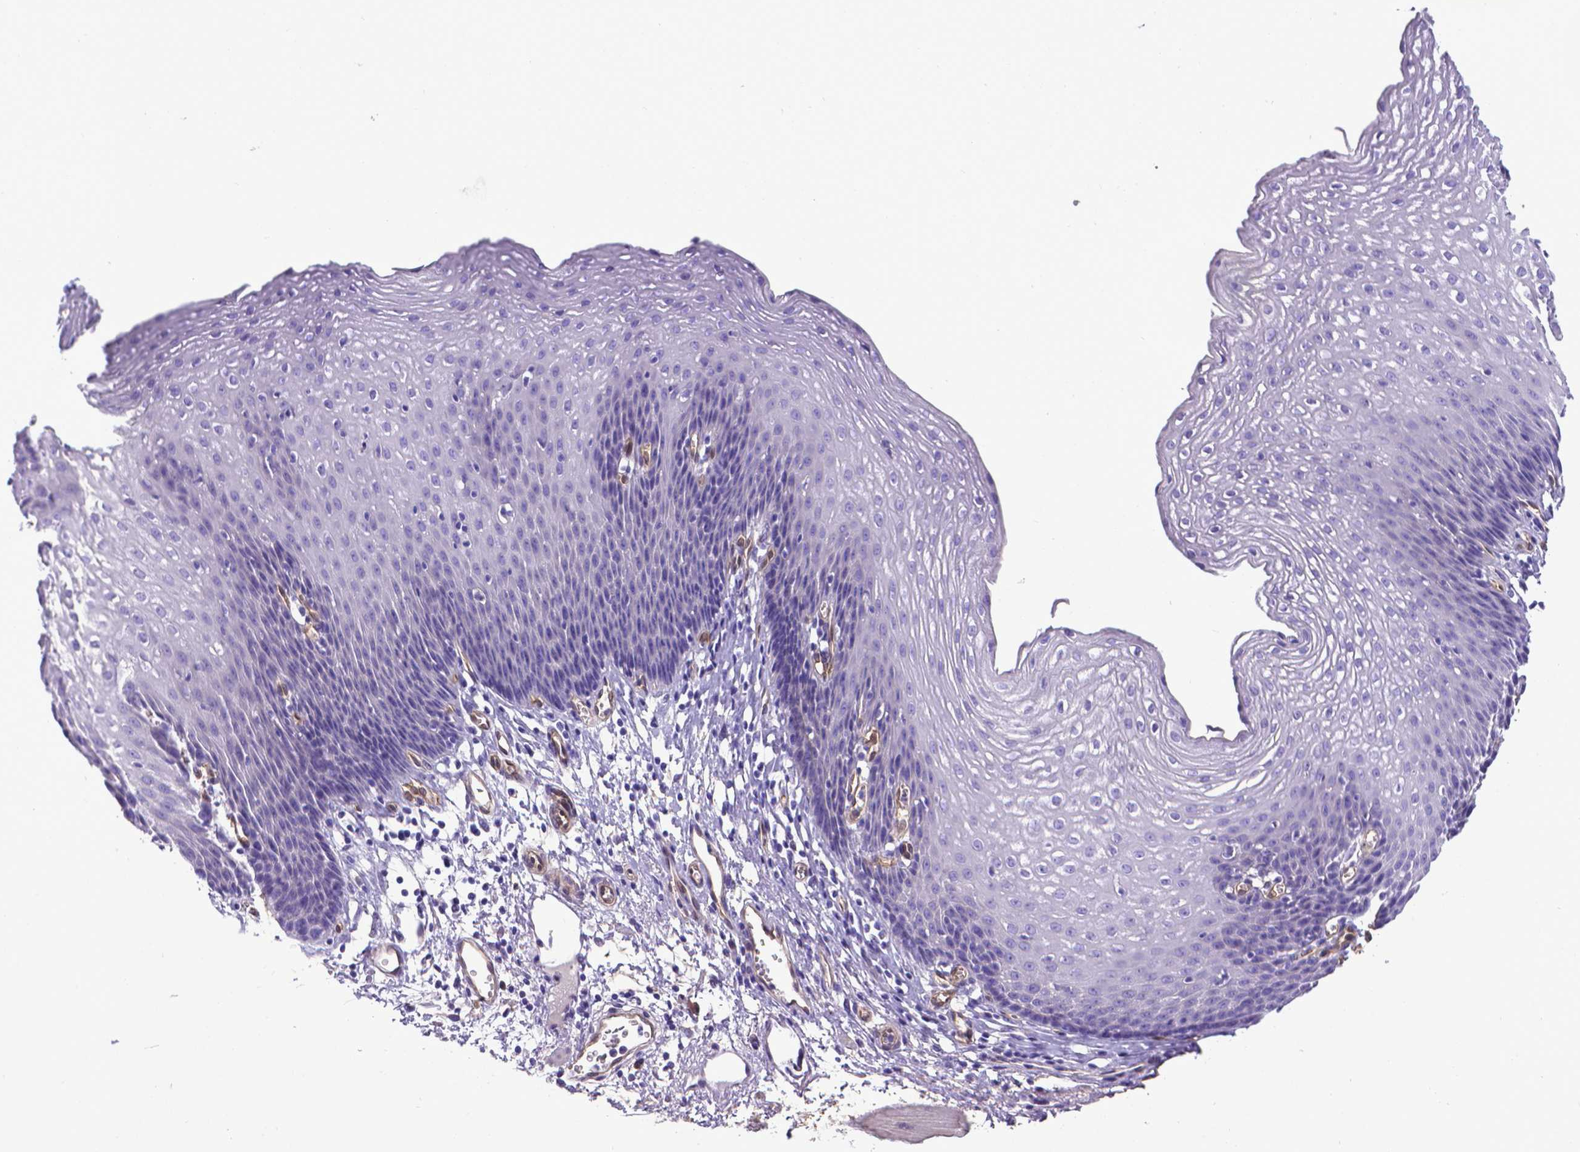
{"staining": {"intensity": "negative", "quantity": "none", "location": "none"}, "tissue": "esophagus", "cell_type": "Squamous epithelial cells", "image_type": "normal", "snomed": [{"axis": "morphology", "description": "Normal tissue, NOS"}, {"axis": "topography", "description": "Esophagus"}], "caption": "An image of human esophagus is negative for staining in squamous epithelial cells. (Stains: DAB (3,3'-diaminobenzidine) IHC with hematoxylin counter stain, Microscopy: brightfield microscopy at high magnification).", "gene": "CLIC4", "patient": {"sex": "female", "age": 64}}